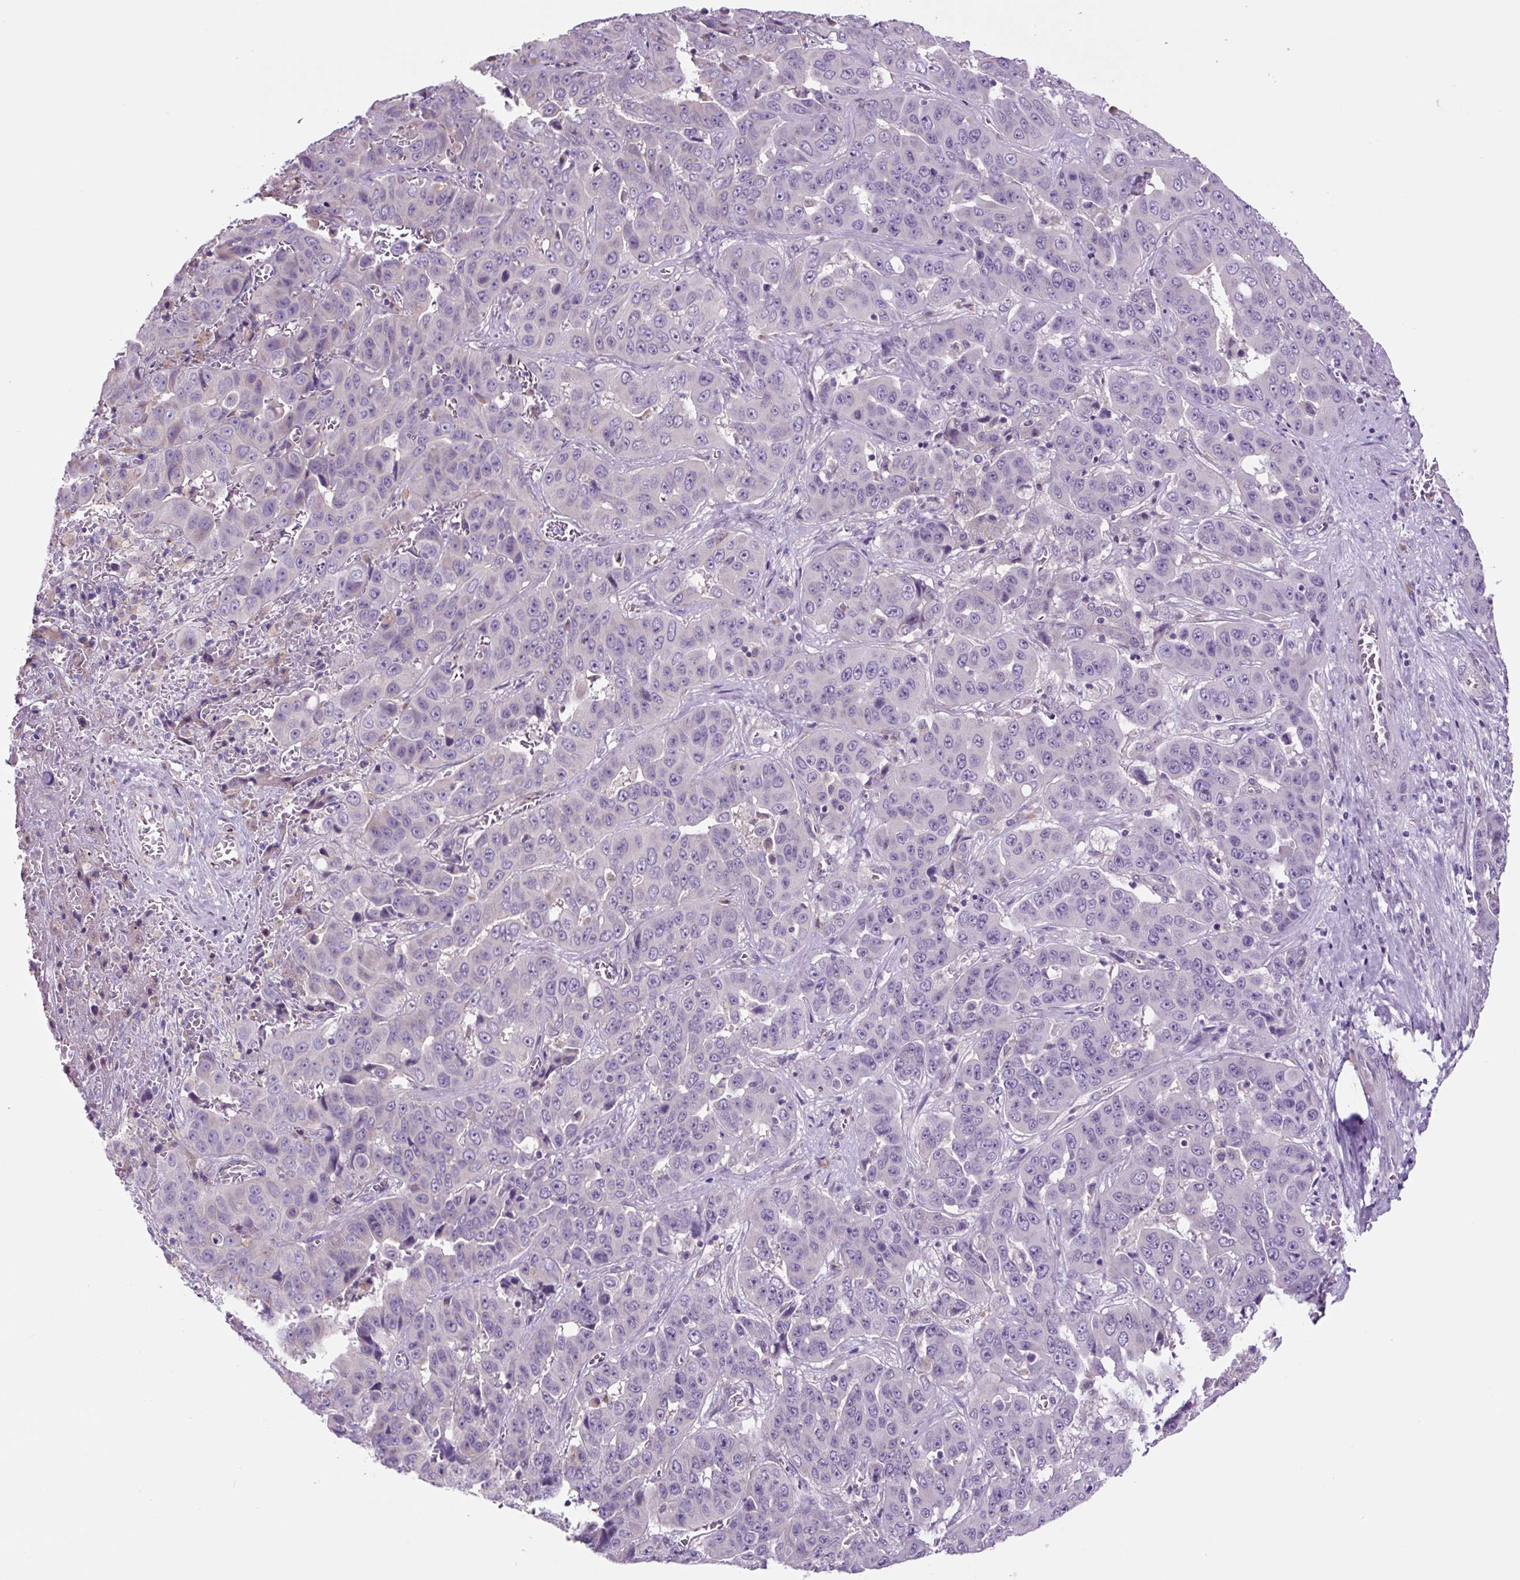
{"staining": {"intensity": "negative", "quantity": "none", "location": "none"}, "tissue": "liver cancer", "cell_type": "Tumor cells", "image_type": "cancer", "snomed": [{"axis": "morphology", "description": "Cholangiocarcinoma"}, {"axis": "topography", "description": "Liver"}], "caption": "There is no significant expression in tumor cells of cholangiocarcinoma (liver).", "gene": "GORASP1", "patient": {"sex": "female", "age": 52}}